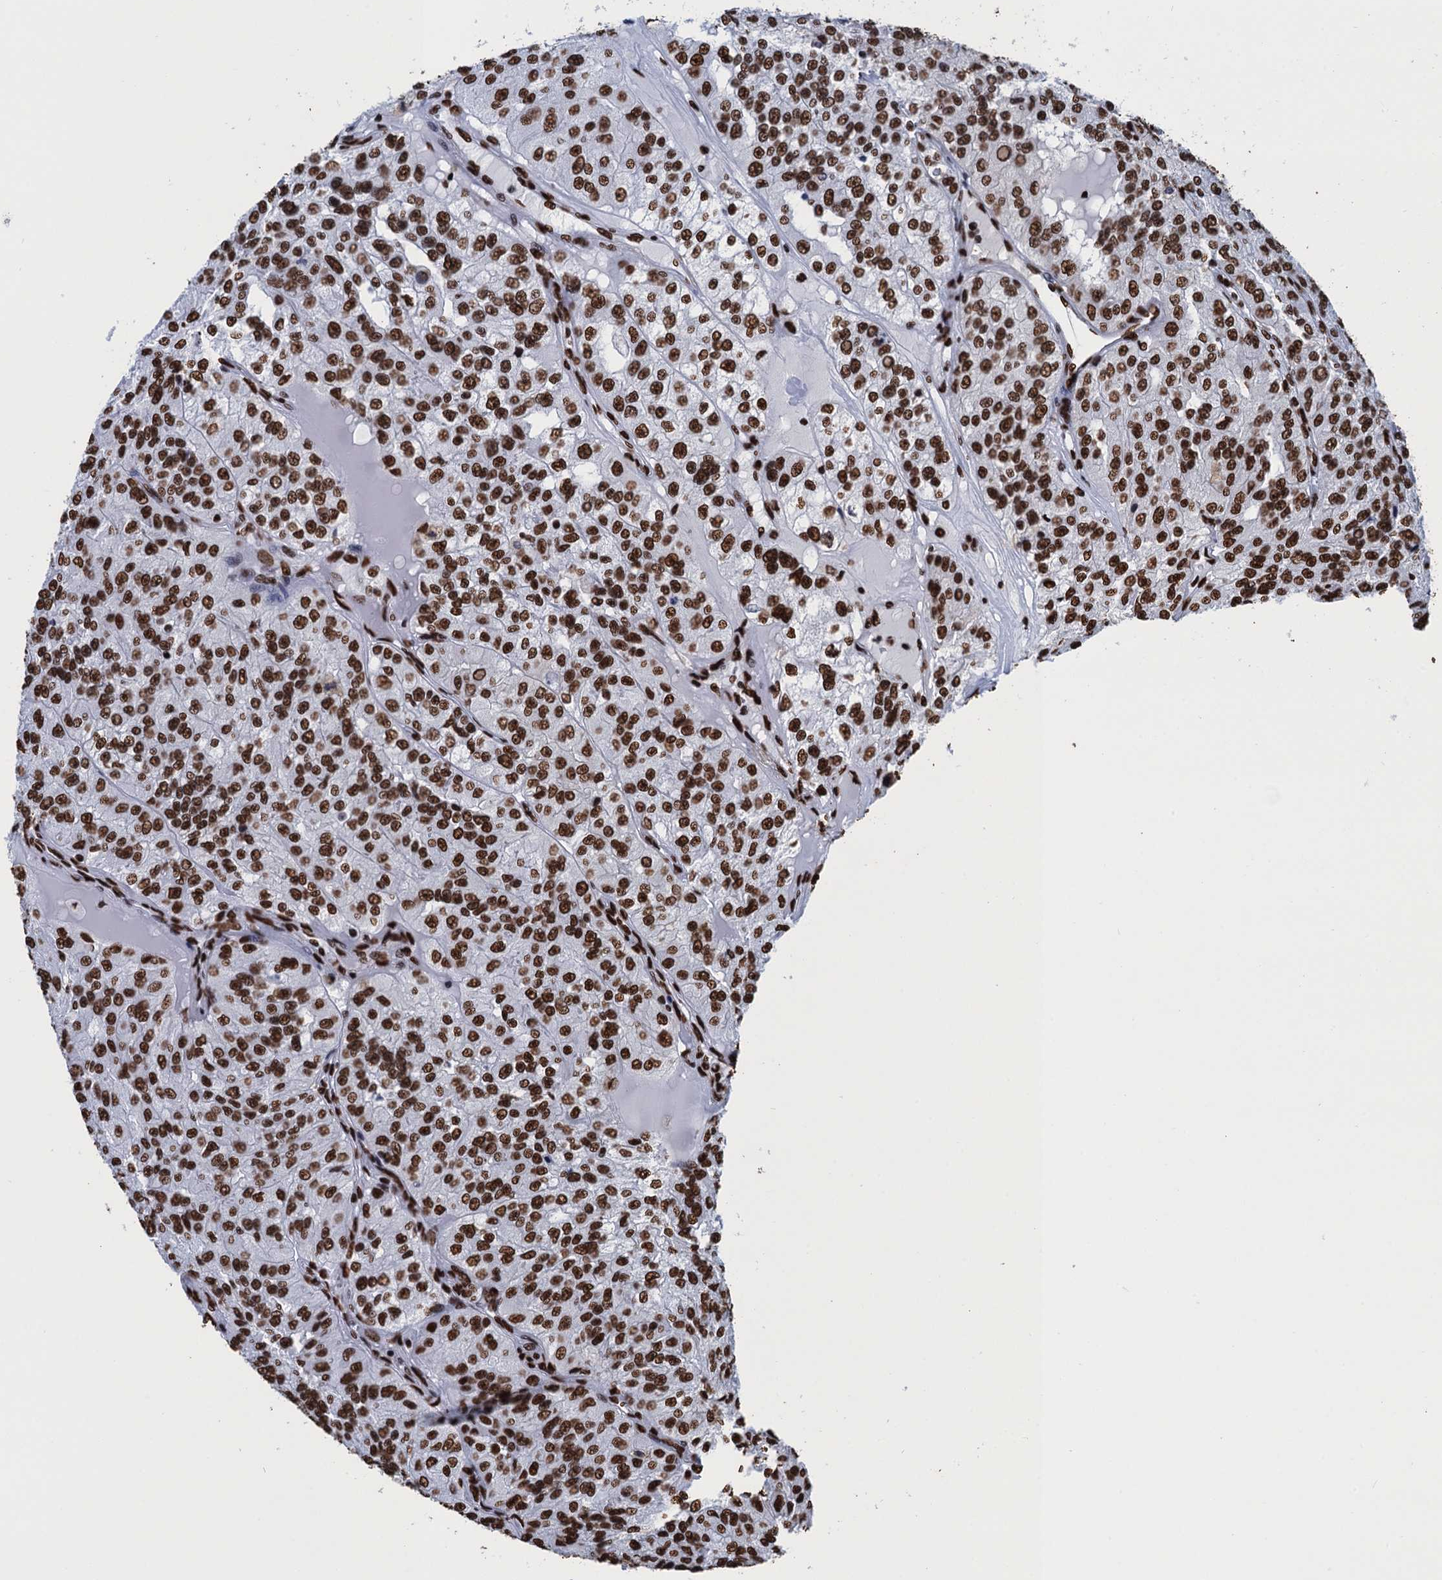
{"staining": {"intensity": "strong", "quantity": ">75%", "location": "nuclear"}, "tissue": "renal cancer", "cell_type": "Tumor cells", "image_type": "cancer", "snomed": [{"axis": "morphology", "description": "Adenocarcinoma, NOS"}, {"axis": "topography", "description": "Kidney"}], "caption": "The micrograph exhibits staining of renal adenocarcinoma, revealing strong nuclear protein positivity (brown color) within tumor cells.", "gene": "UBA2", "patient": {"sex": "female", "age": 63}}